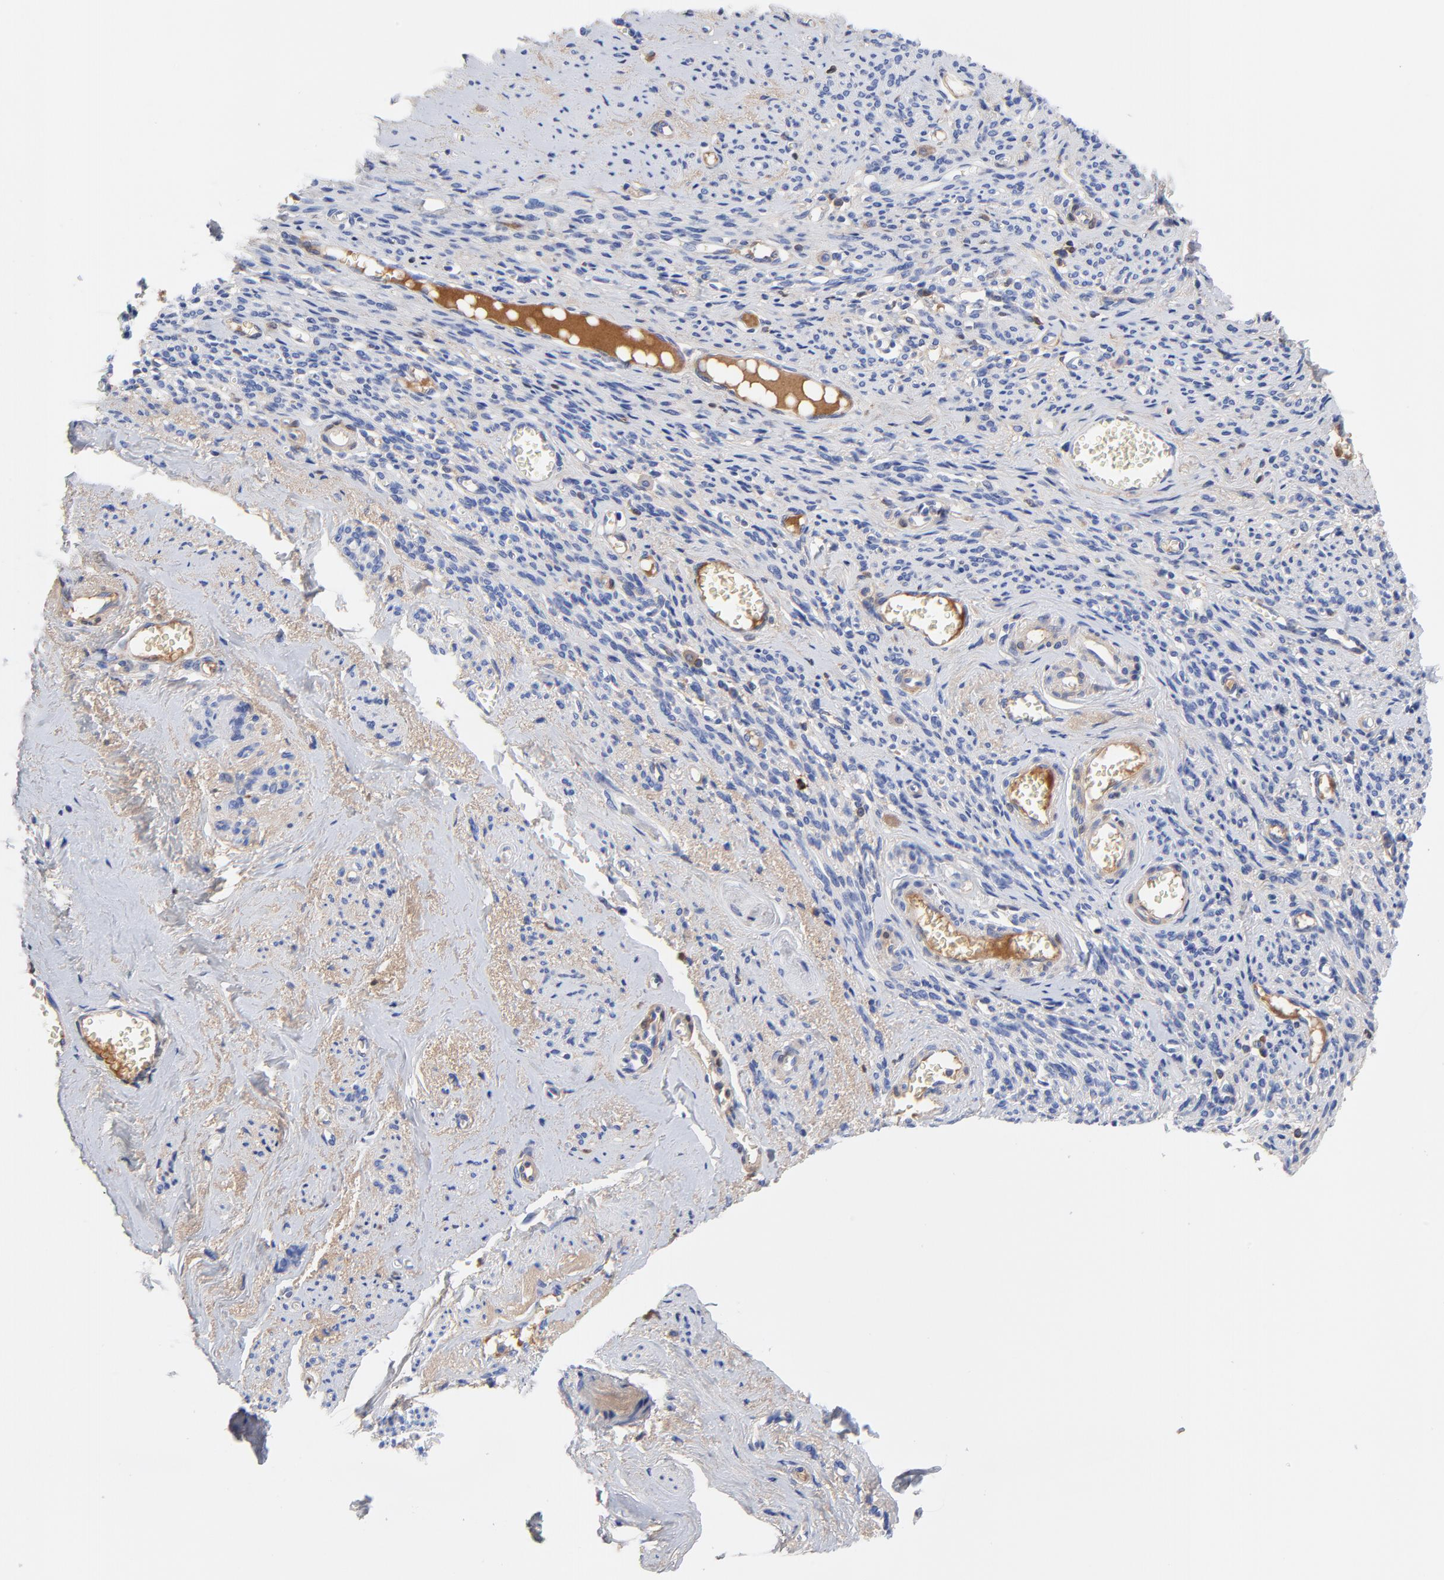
{"staining": {"intensity": "negative", "quantity": "none", "location": "none"}, "tissue": "endometrial cancer", "cell_type": "Tumor cells", "image_type": "cancer", "snomed": [{"axis": "morphology", "description": "Adenocarcinoma, NOS"}, {"axis": "topography", "description": "Endometrium"}], "caption": "A high-resolution image shows immunohistochemistry (IHC) staining of endometrial adenocarcinoma, which shows no significant staining in tumor cells.", "gene": "IGLV3-10", "patient": {"sex": "female", "age": 75}}